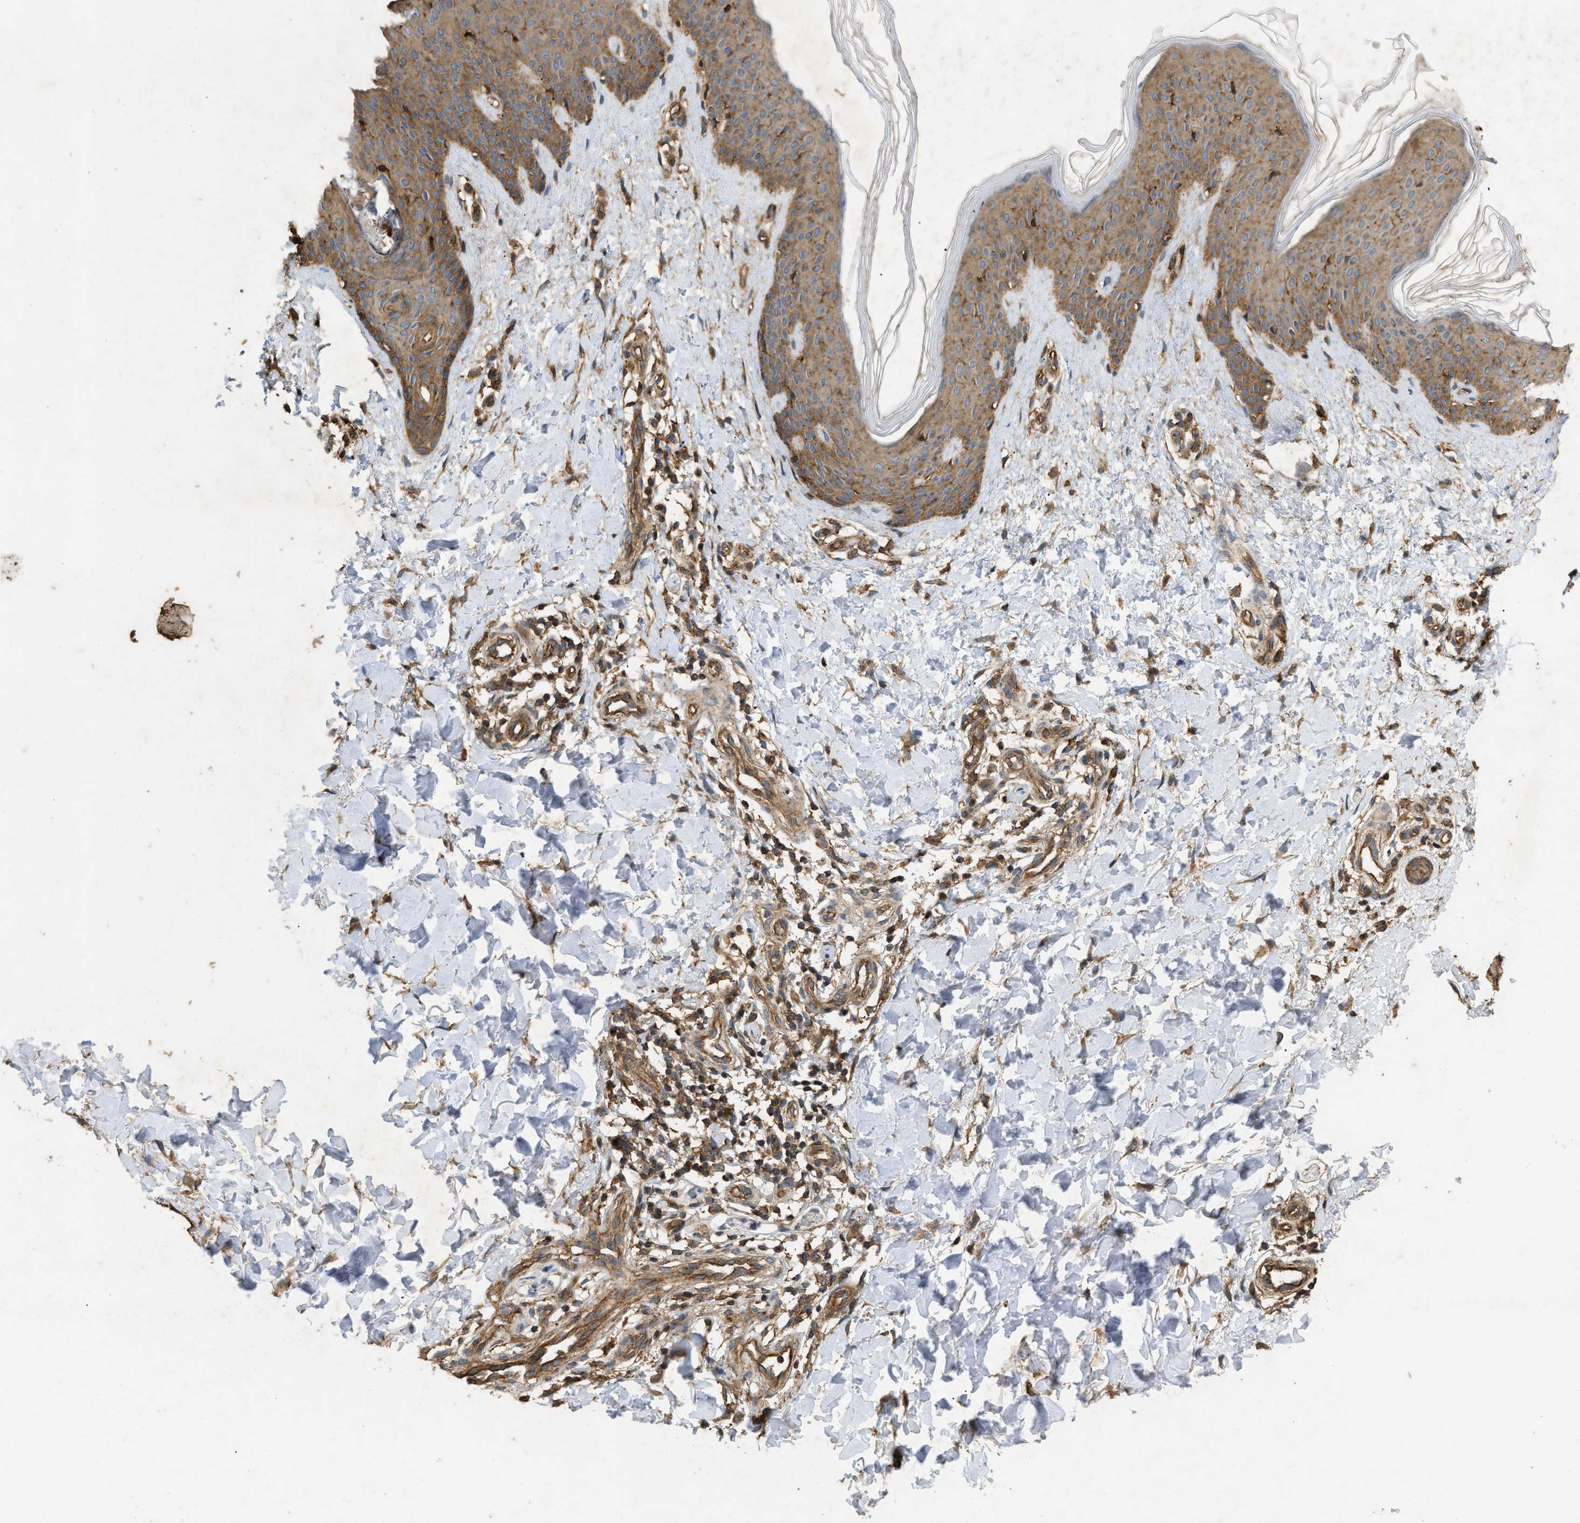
{"staining": {"intensity": "moderate", "quantity": ">75%", "location": "cytoplasmic/membranous"}, "tissue": "skin", "cell_type": "Fibroblasts", "image_type": "normal", "snomed": [{"axis": "morphology", "description": "Normal tissue, NOS"}, {"axis": "topography", "description": "Skin"}], "caption": "Immunohistochemistry (IHC) histopathology image of benign skin: human skin stained using immunohistochemistry exhibits medium levels of moderate protein expression localized specifically in the cytoplasmic/membranous of fibroblasts, appearing as a cytoplasmic/membranous brown color.", "gene": "GNB4", "patient": {"sex": "male", "age": 41}}